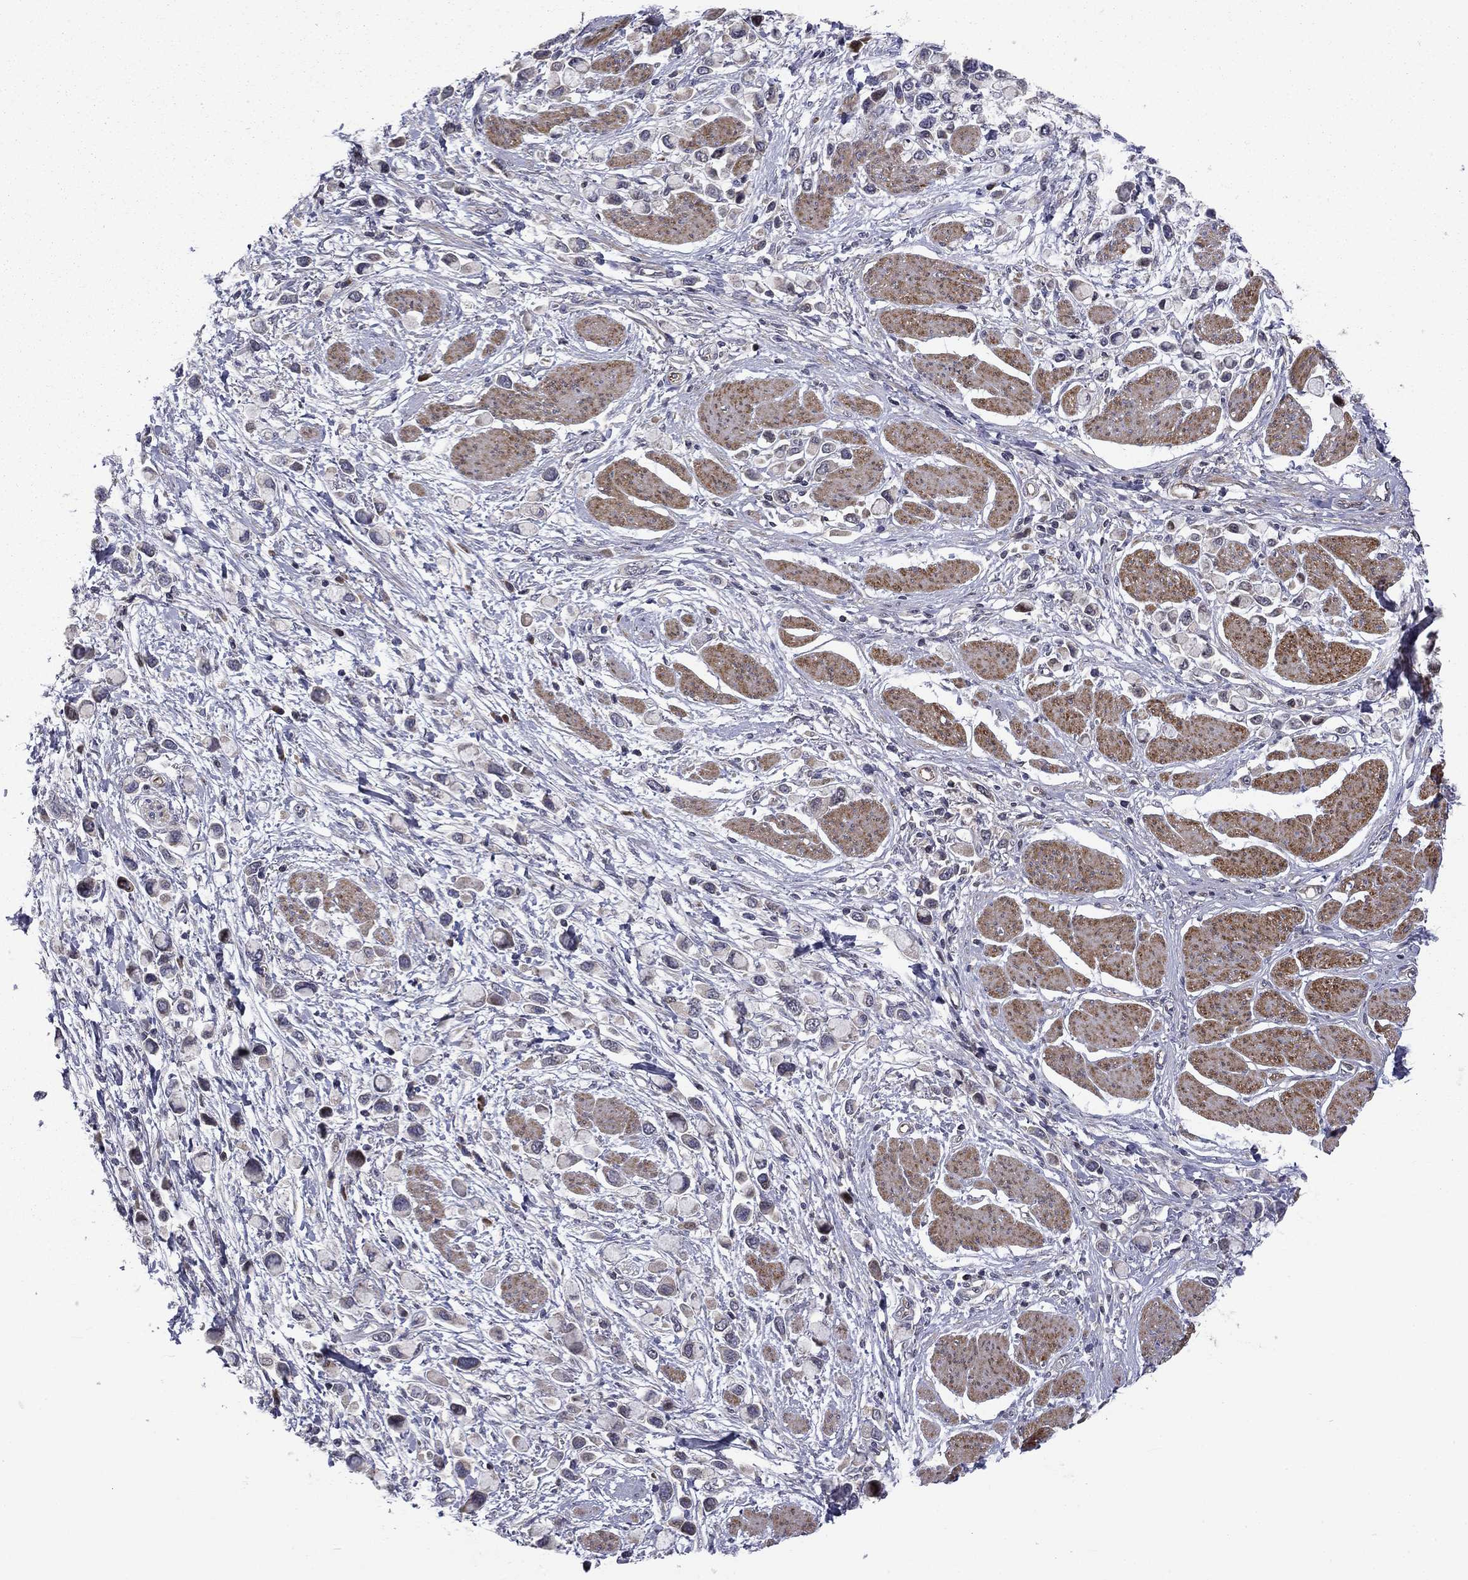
{"staining": {"intensity": "moderate", "quantity": "<25%", "location": "nuclear"}, "tissue": "stomach cancer", "cell_type": "Tumor cells", "image_type": "cancer", "snomed": [{"axis": "morphology", "description": "Adenocarcinoma, NOS"}, {"axis": "topography", "description": "Stomach"}], "caption": "Immunohistochemical staining of human stomach cancer shows low levels of moderate nuclear protein staining in approximately <25% of tumor cells.", "gene": "MIOS", "patient": {"sex": "female", "age": 81}}